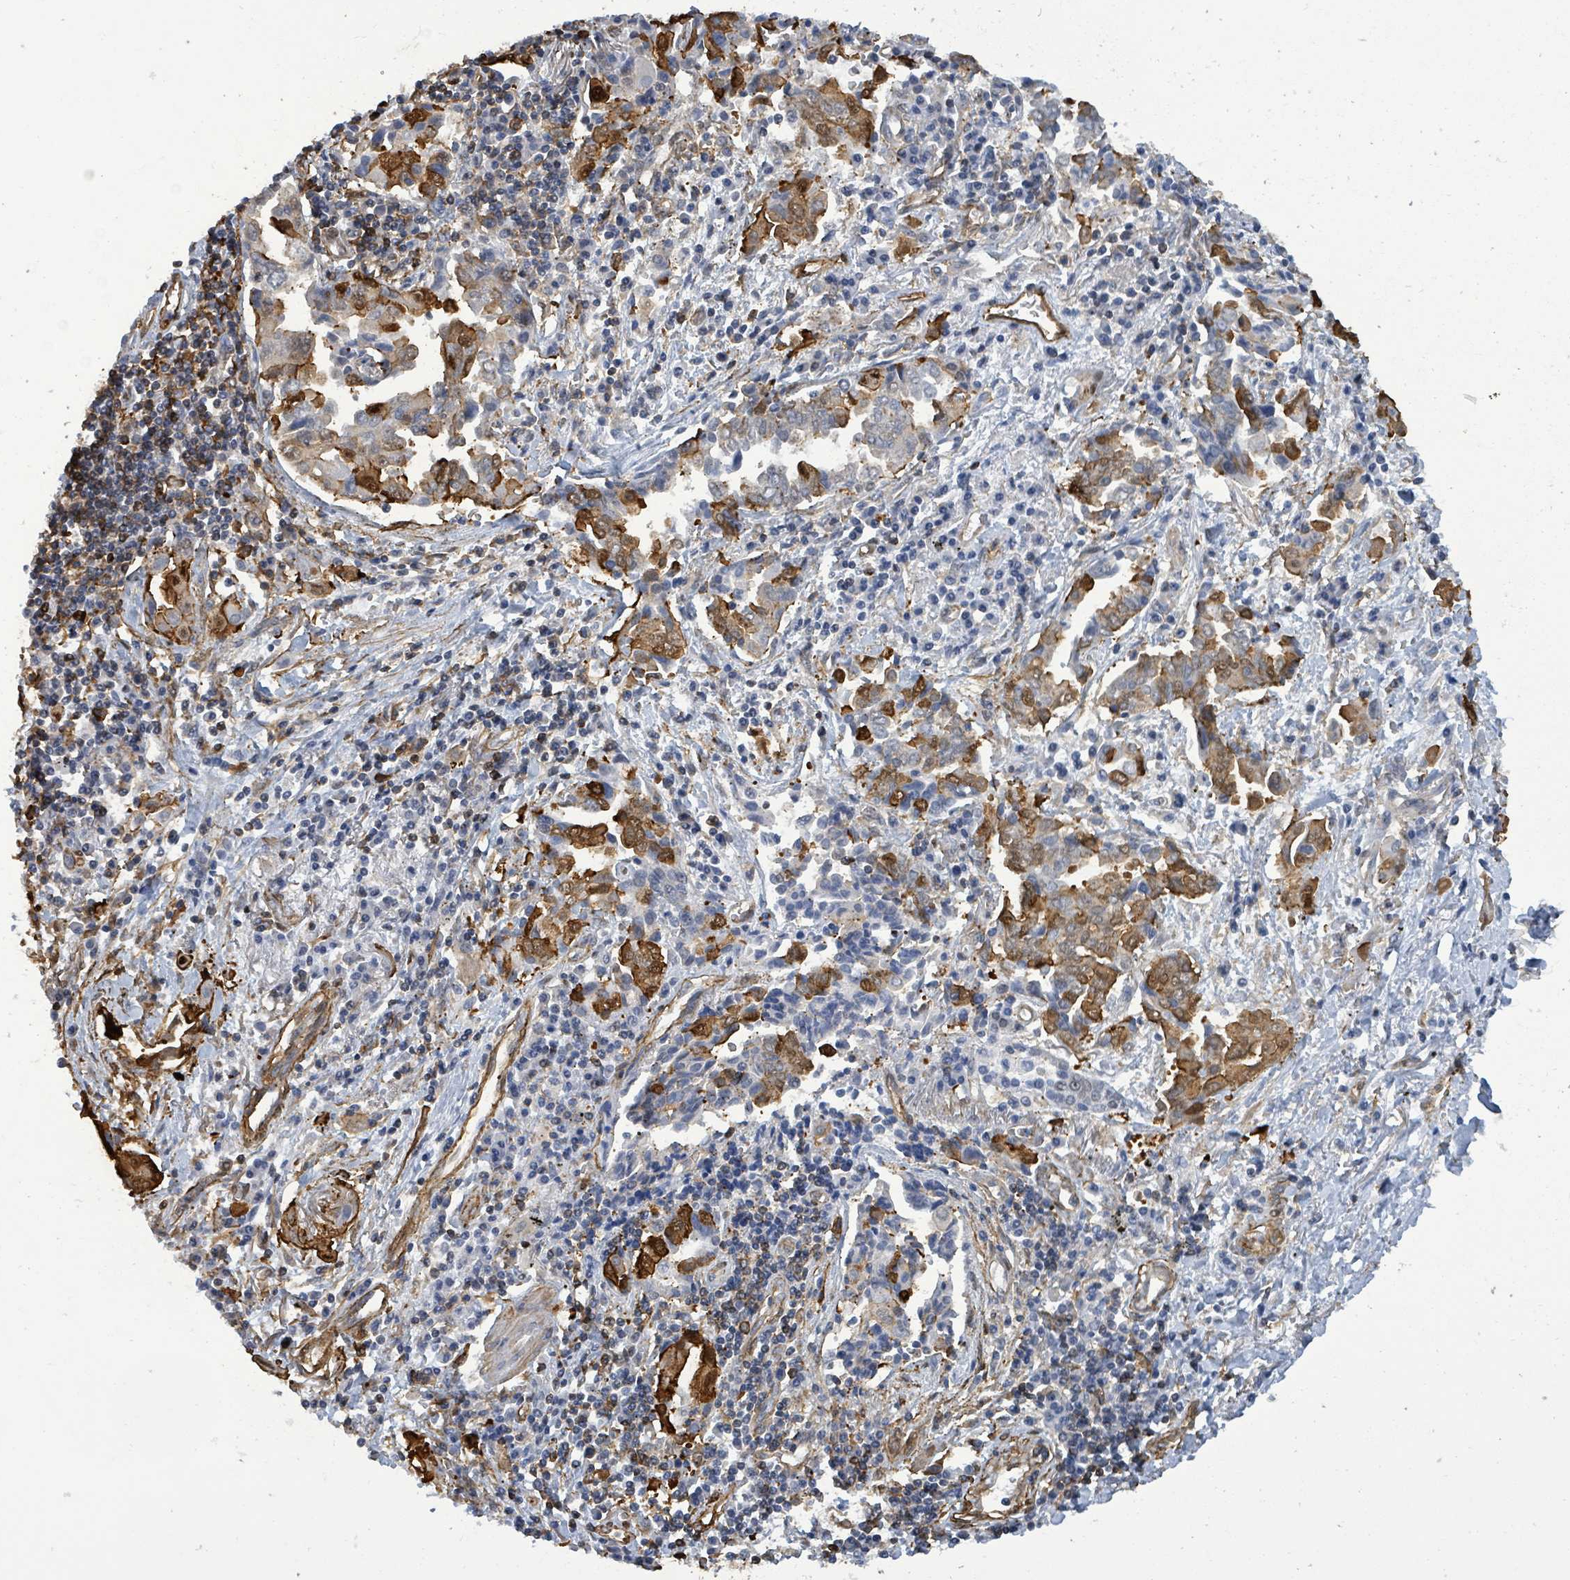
{"staining": {"intensity": "strong", "quantity": "<25%", "location": "cytoplasmic/membranous,nuclear"}, "tissue": "lung cancer", "cell_type": "Tumor cells", "image_type": "cancer", "snomed": [{"axis": "morphology", "description": "Adenocarcinoma, NOS"}, {"axis": "topography", "description": "Lung"}], "caption": "IHC of adenocarcinoma (lung) exhibits medium levels of strong cytoplasmic/membranous and nuclear positivity in approximately <25% of tumor cells.", "gene": "PRKRIP1", "patient": {"sex": "male", "age": 76}}